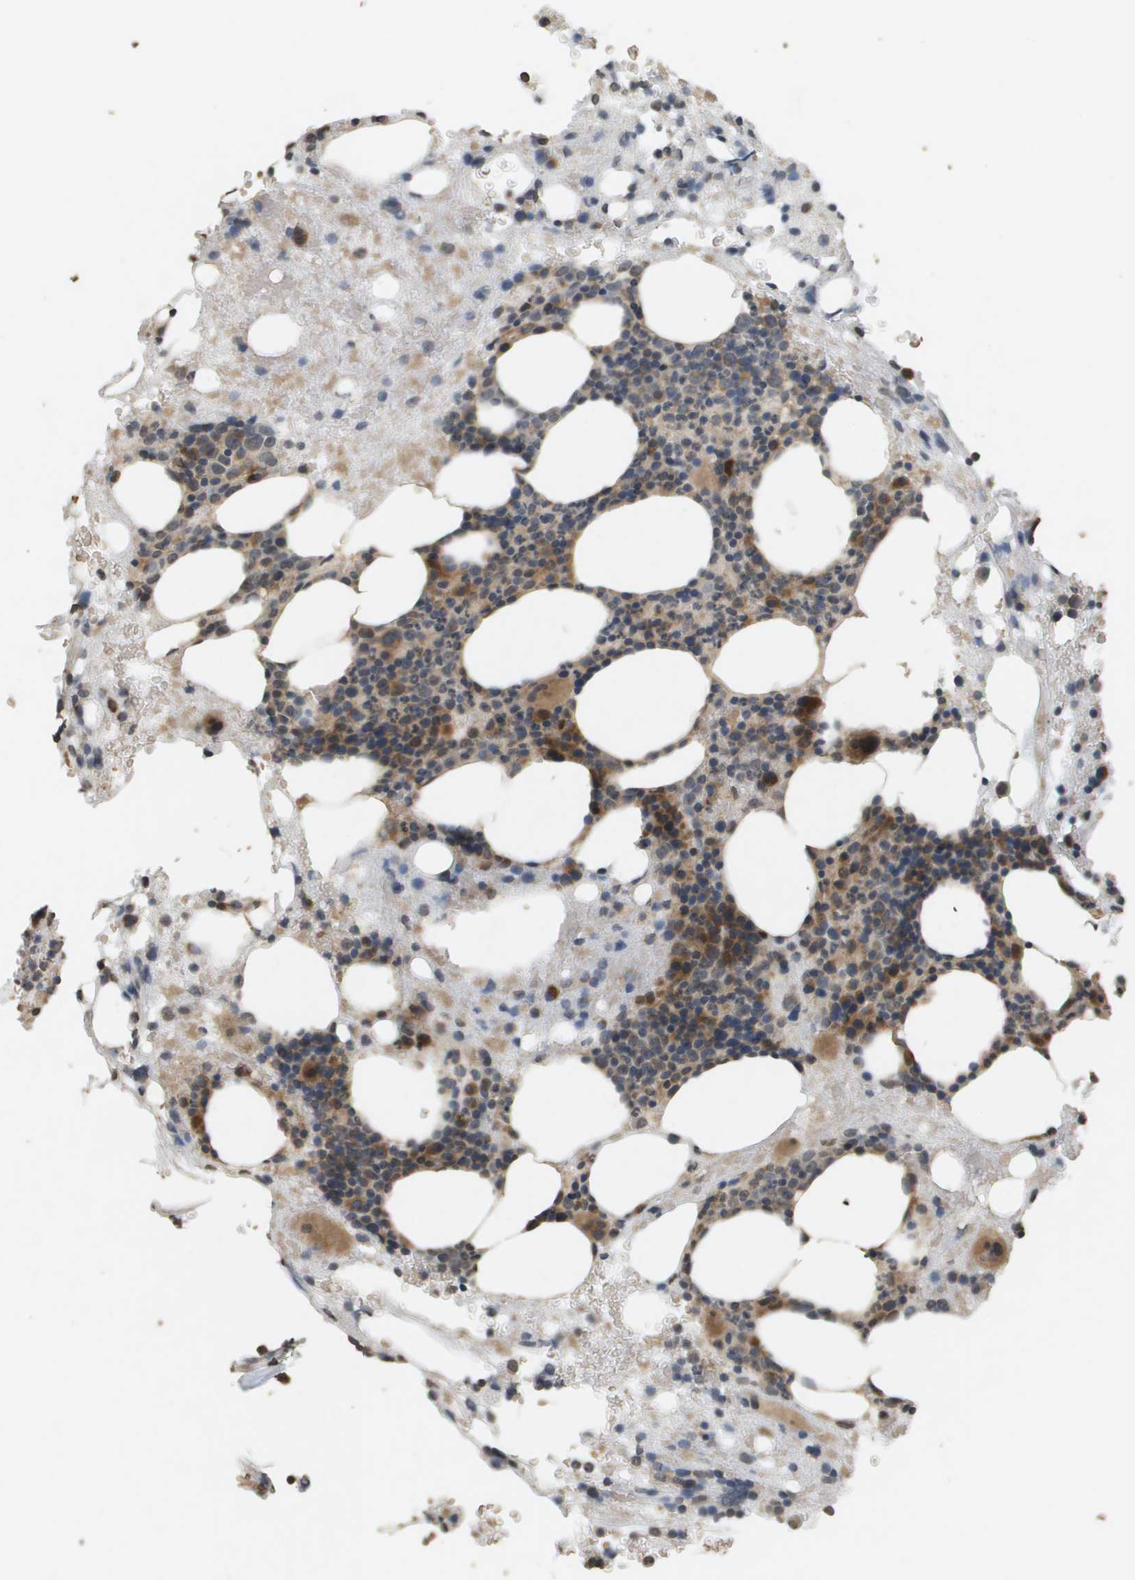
{"staining": {"intensity": "moderate", "quantity": "25%-75%", "location": "cytoplasmic/membranous"}, "tissue": "bone marrow", "cell_type": "Hematopoietic cells", "image_type": "normal", "snomed": [{"axis": "morphology", "description": "Normal tissue, NOS"}, {"axis": "morphology", "description": "Inflammation, NOS"}, {"axis": "topography", "description": "Bone marrow"}], "caption": "Immunohistochemical staining of benign bone marrow displays medium levels of moderate cytoplasmic/membranous positivity in about 25%-75% of hematopoietic cells.", "gene": "RAB21", "patient": {"sex": "female", "age": 78}}